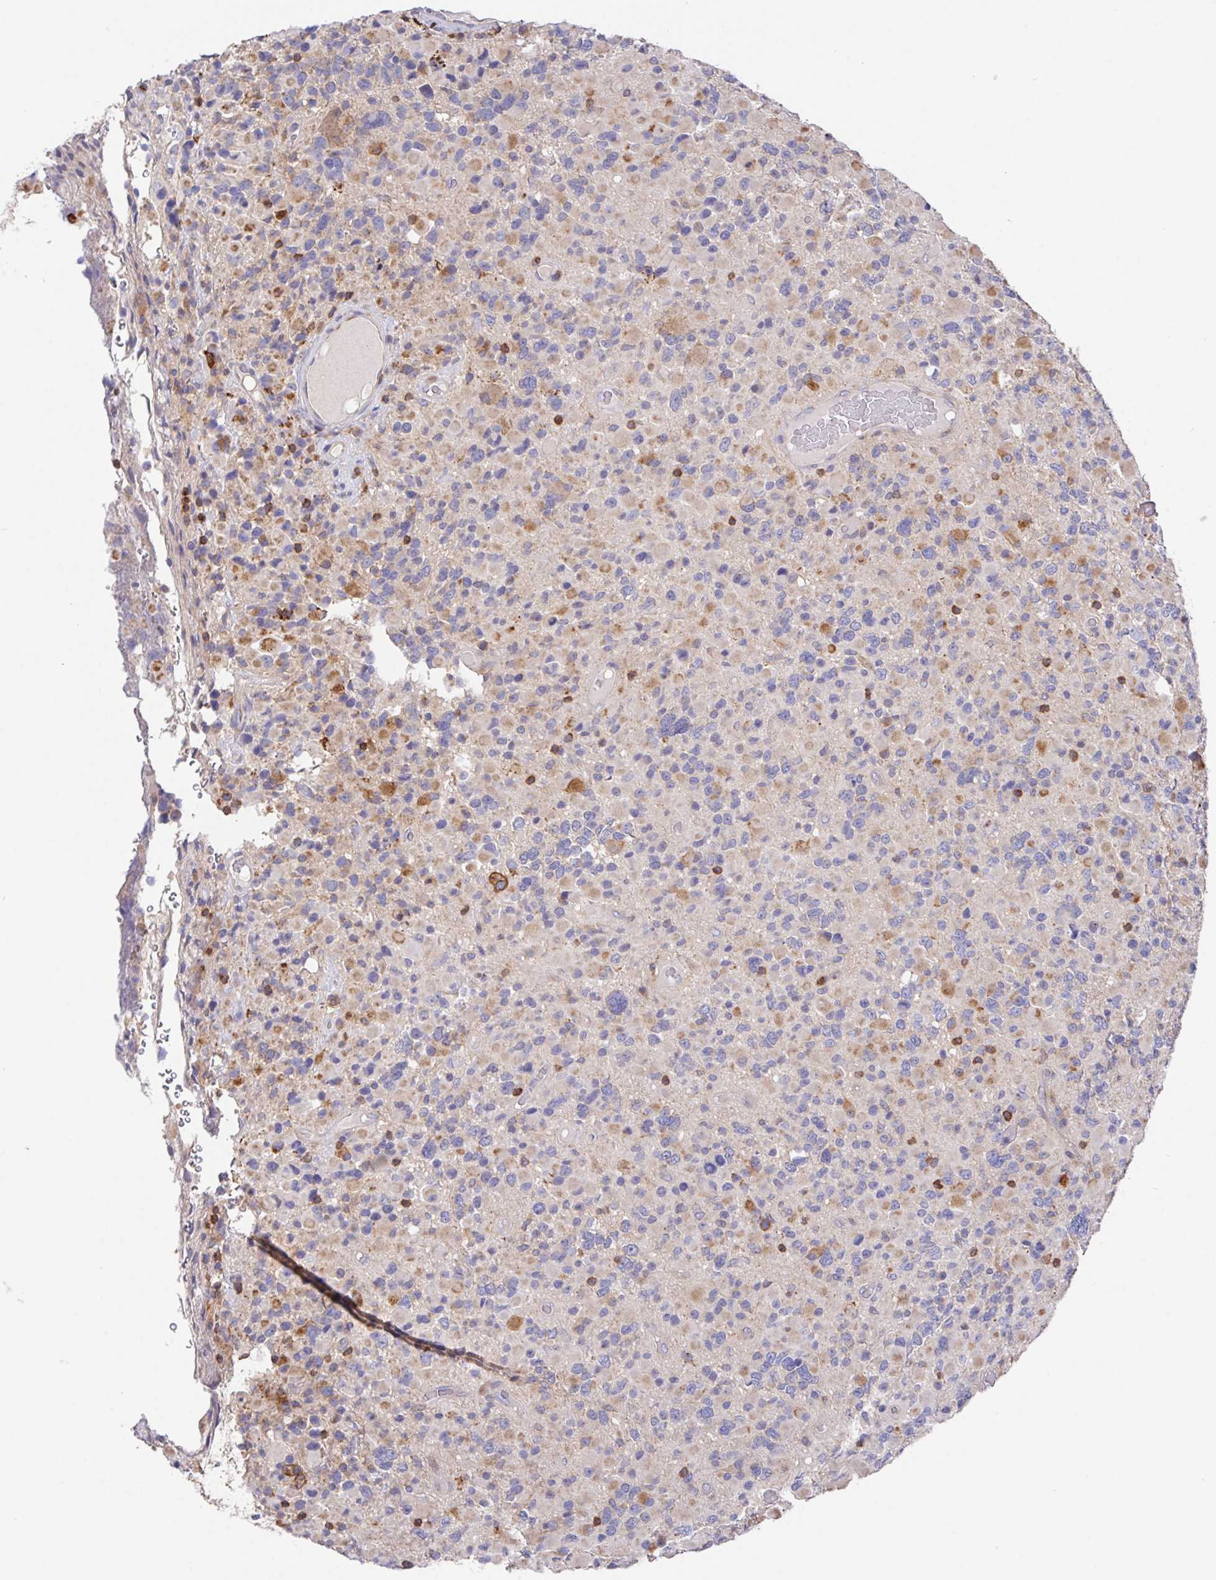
{"staining": {"intensity": "moderate", "quantity": "<25%", "location": "cytoplasmic/membranous"}, "tissue": "glioma", "cell_type": "Tumor cells", "image_type": "cancer", "snomed": [{"axis": "morphology", "description": "Glioma, malignant, High grade"}, {"axis": "topography", "description": "Brain"}], "caption": "Human malignant high-grade glioma stained with a protein marker shows moderate staining in tumor cells.", "gene": "FAM241A", "patient": {"sex": "female", "age": 40}}